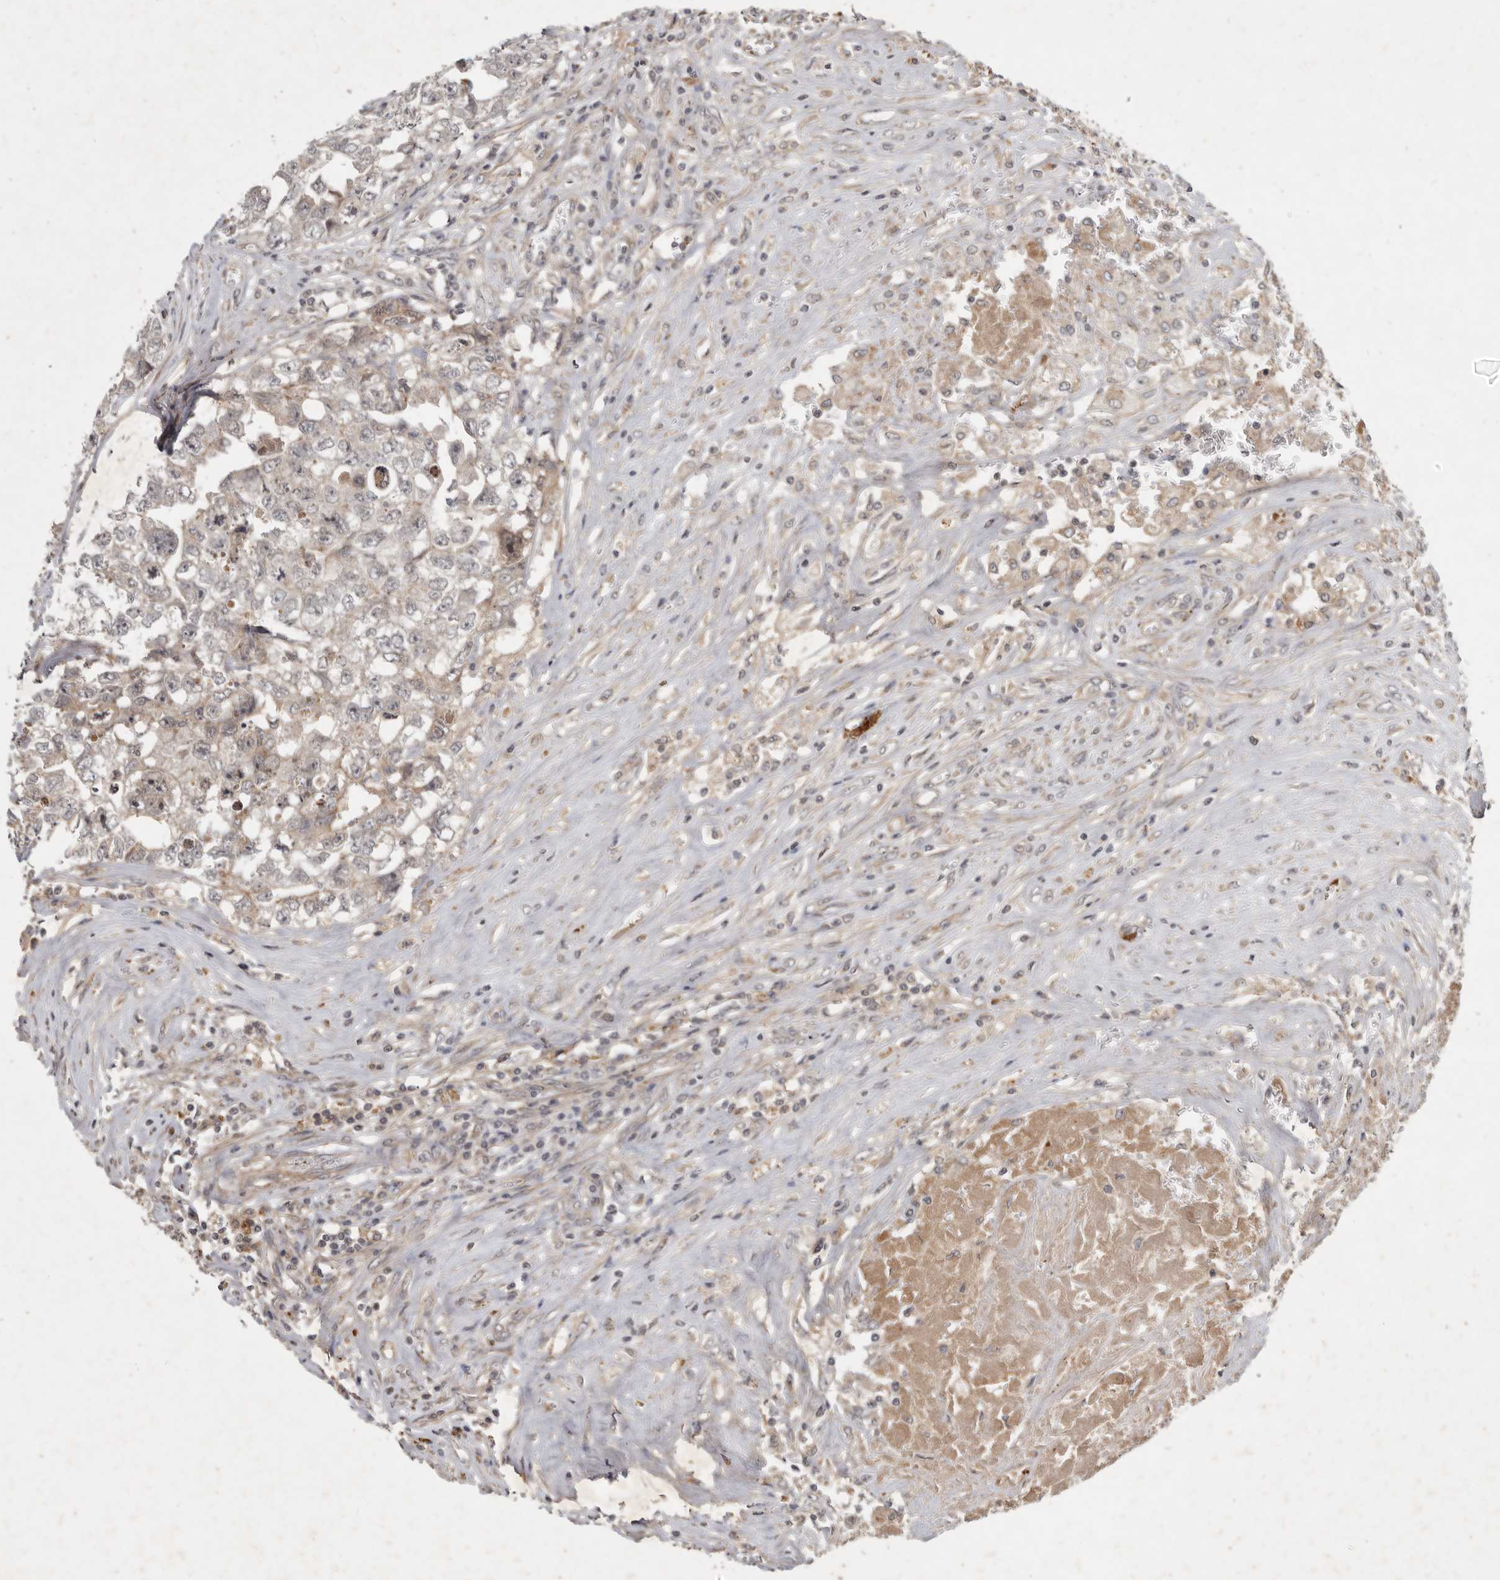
{"staining": {"intensity": "negative", "quantity": "none", "location": "none"}, "tissue": "testis cancer", "cell_type": "Tumor cells", "image_type": "cancer", "snomed": [{"axis": "morphology", "description": "Seminoma, NOS"}, {"axis": "morphology", "description": "Carcinoma, Embryonal, NOS"}, {"axis": "topography", "description": "Testis"}], "caption": "DAB immunohistochemical staining of testis cancer displays no significant positivity in tumor cells.", "gene": "DNAJC28", "patient": {"sex": "male", "age": 43}}